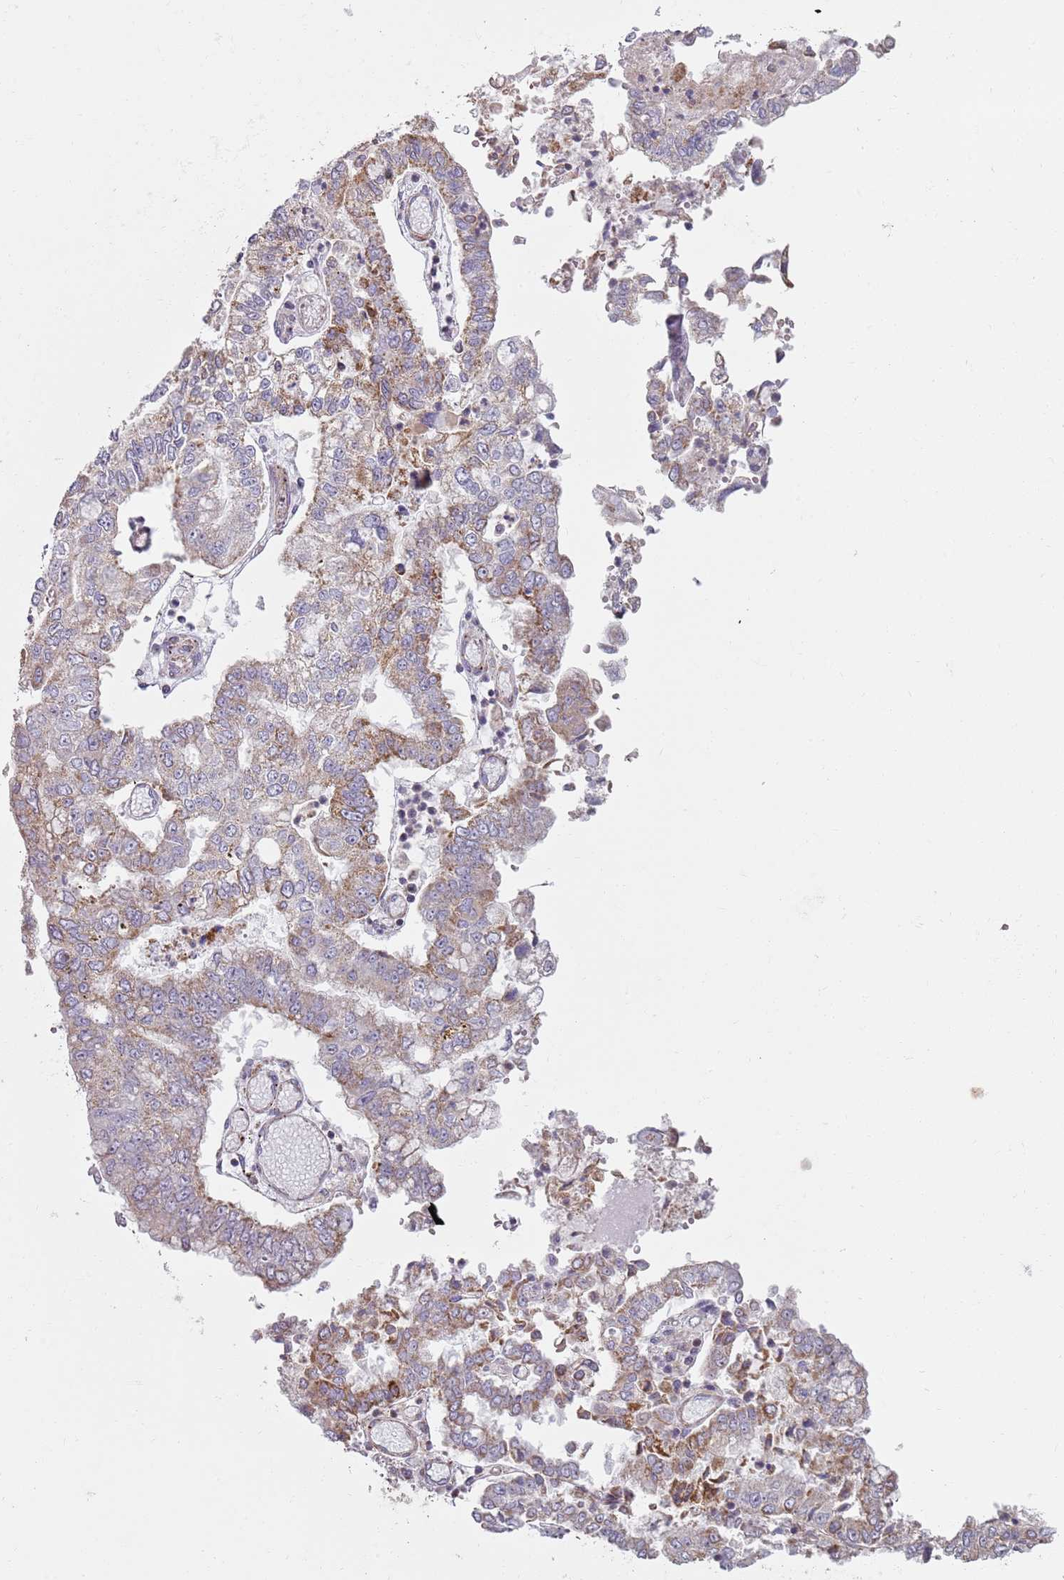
{"staining": {"intensity": "moderate", "quantity": "25%-75%", "location": "cytoplasmic/membranous"}, "tissue": "stomach cancer", "cell_type": "Tumor cells", "image_type": "cancer", "snomed": [{"axis": "morphology", "description": "Adenocarcinoma, NOS"}, {"axis": "topography", "description": "Stomach"}], "caption": "IHC of human stomach cancer (adenocarcinoma) shows medium levels of moderate cytoplasmic/membranous positivity in about 25%-75% of tumor cells.", "gene": "GAS8", "patient": {"sex": "male", "age": 76}}